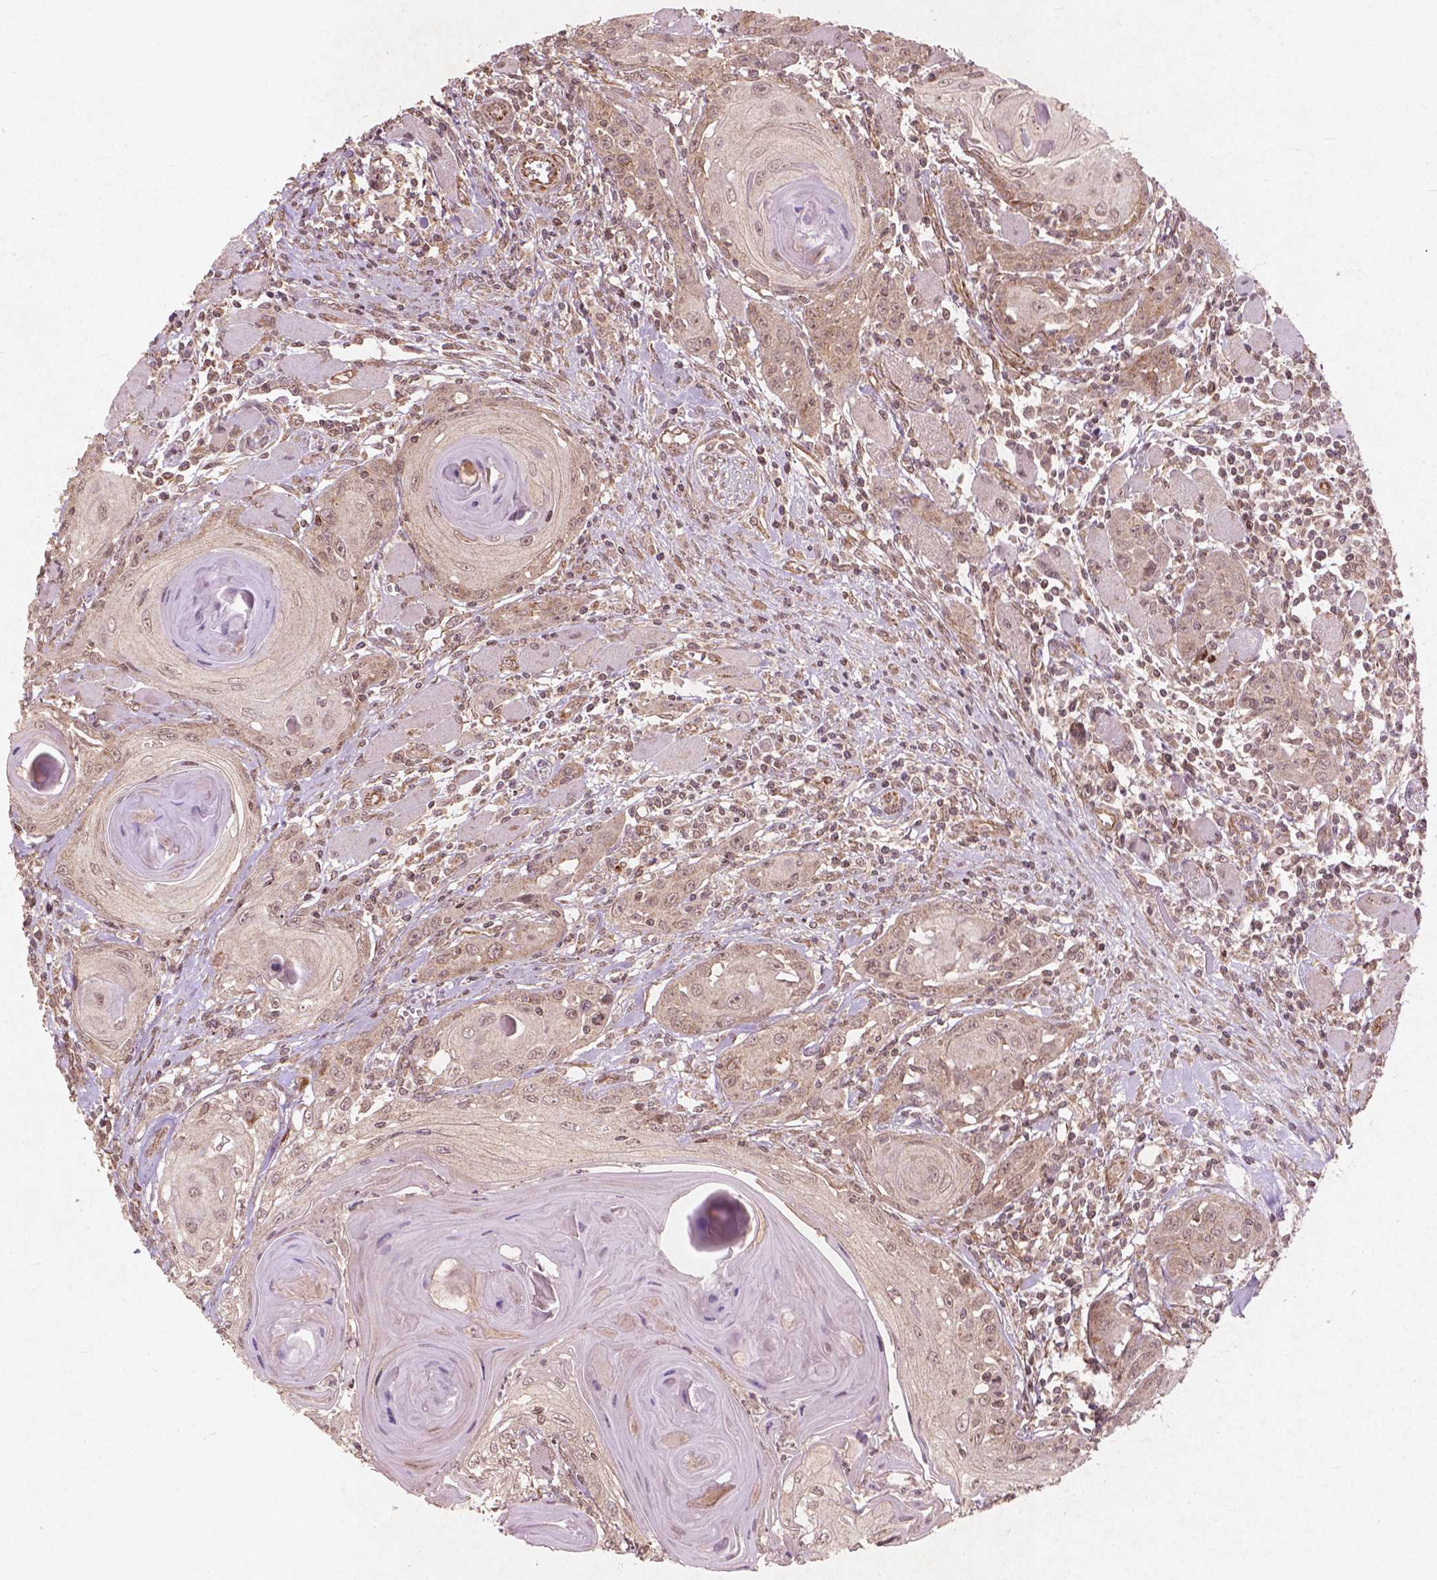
{"staining": {"intensity": "weak", "quantity": "25%-75%", "location": "nuclear"}, "tissue": "head and neck cancer", "cell_type": "Tumor cells", "image_type": "cancer", "snomed": [{"axis": "morphology", "description": "Squamous cell carcinoma, NOS"}, {"axis": "topography", "description": "Head-Neck"}], "caption": "Immunohistochemical staining of head and neck cancer (squamous cell carcinoma) displays weak nuclear protein positivity in about 25%-75% of tumor cells.", "gene": "SMAD2", "patient": {"sex": "female", "age": 80}}